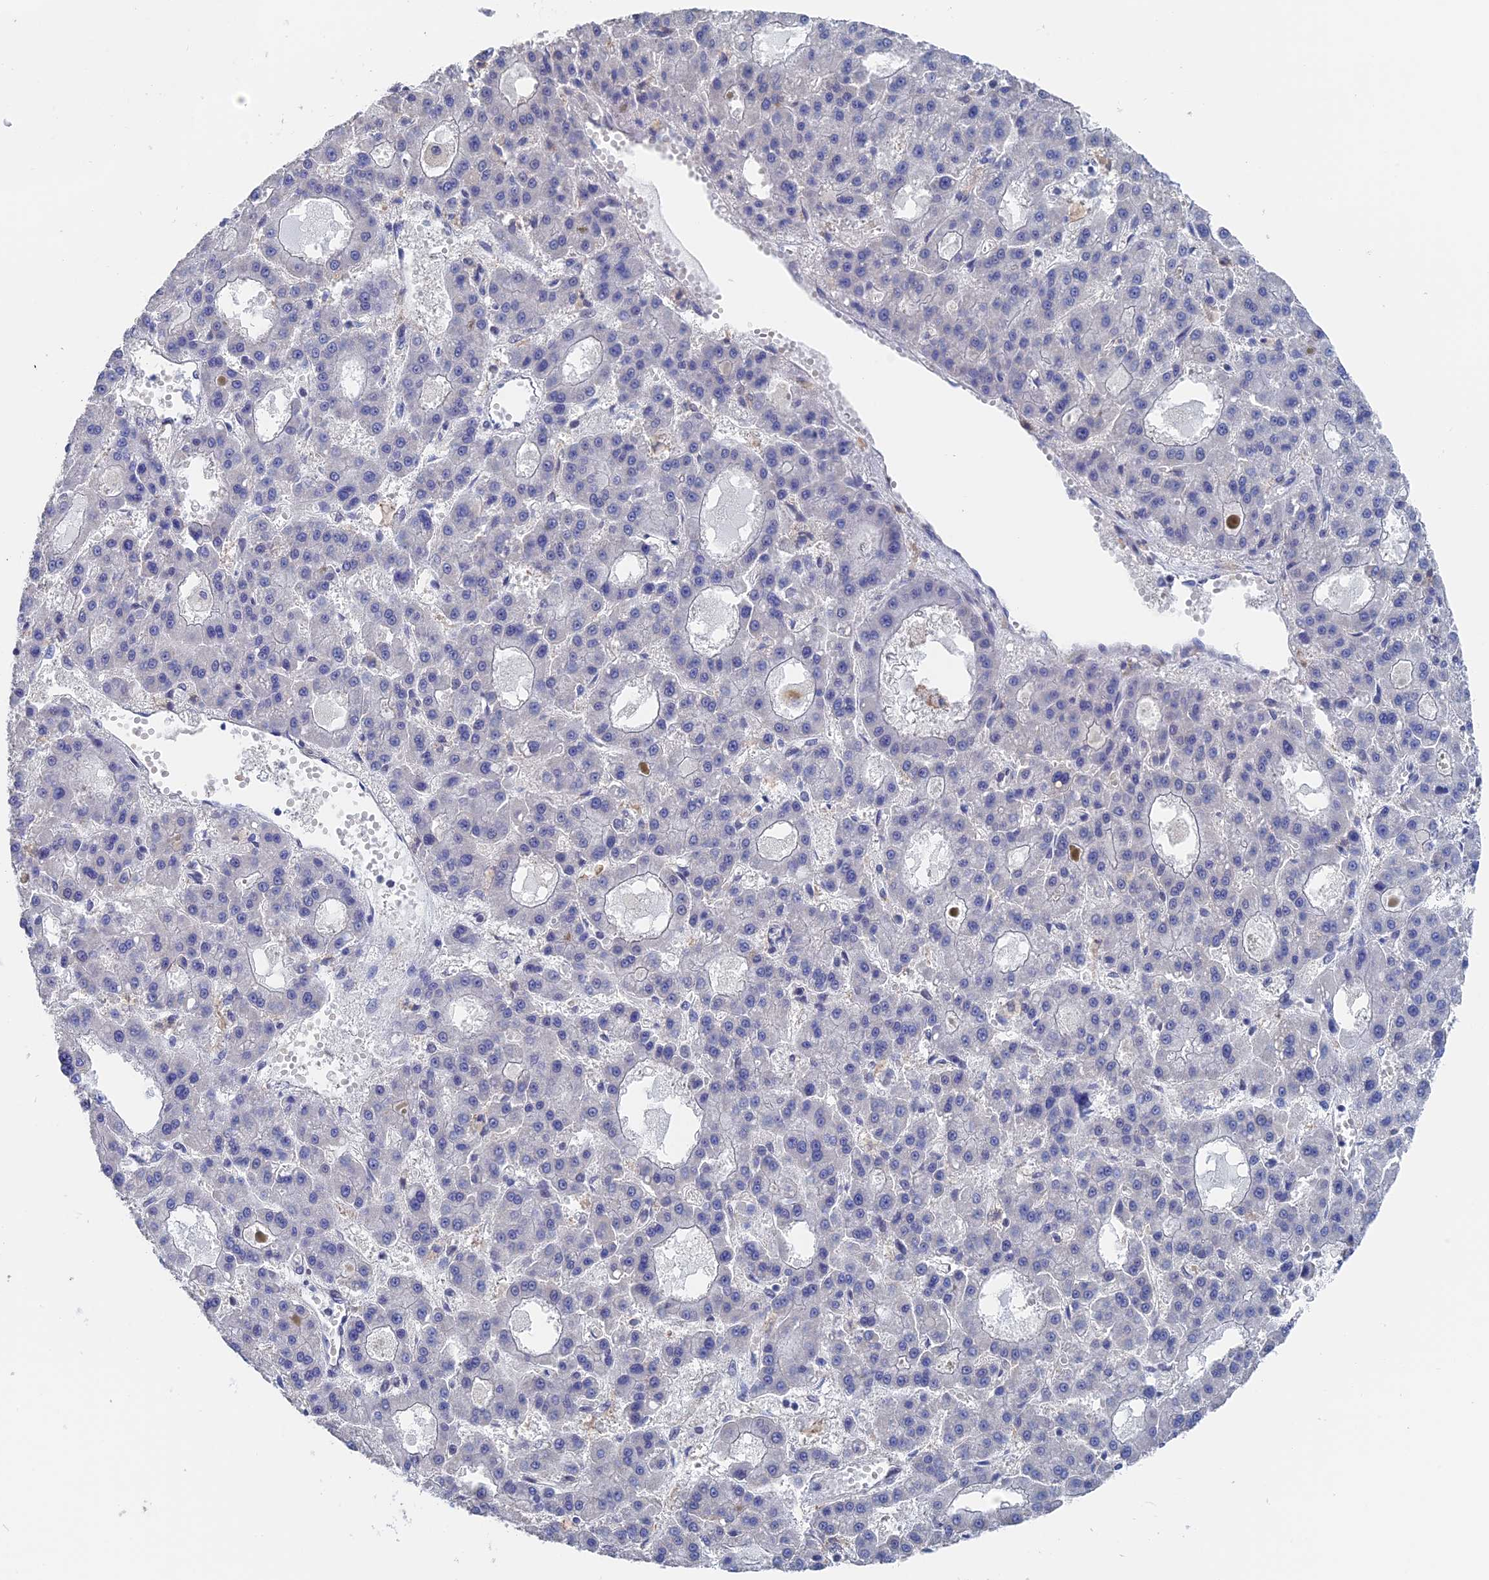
{"staining": {"intensity": "negative", "quantity": "none", "location": "none"}, "tissue": "liver cancer", "cell_type": "Tumor cells", "image_type": "cancer", "snomed": [{"axis": "morphology", "description": "Carcinoma, Hepatocellular, NOS"}, {"axis": "topography", "description": "Liver"}], "caption": "The histopathology image demonstrates no staining of tumor cells in hepatocellular carcinoma (liver). (IHC, brightfield microscopy, high magnification).", "gene": "TSSC4", "patient": {"sex": "male", "age": 70}}